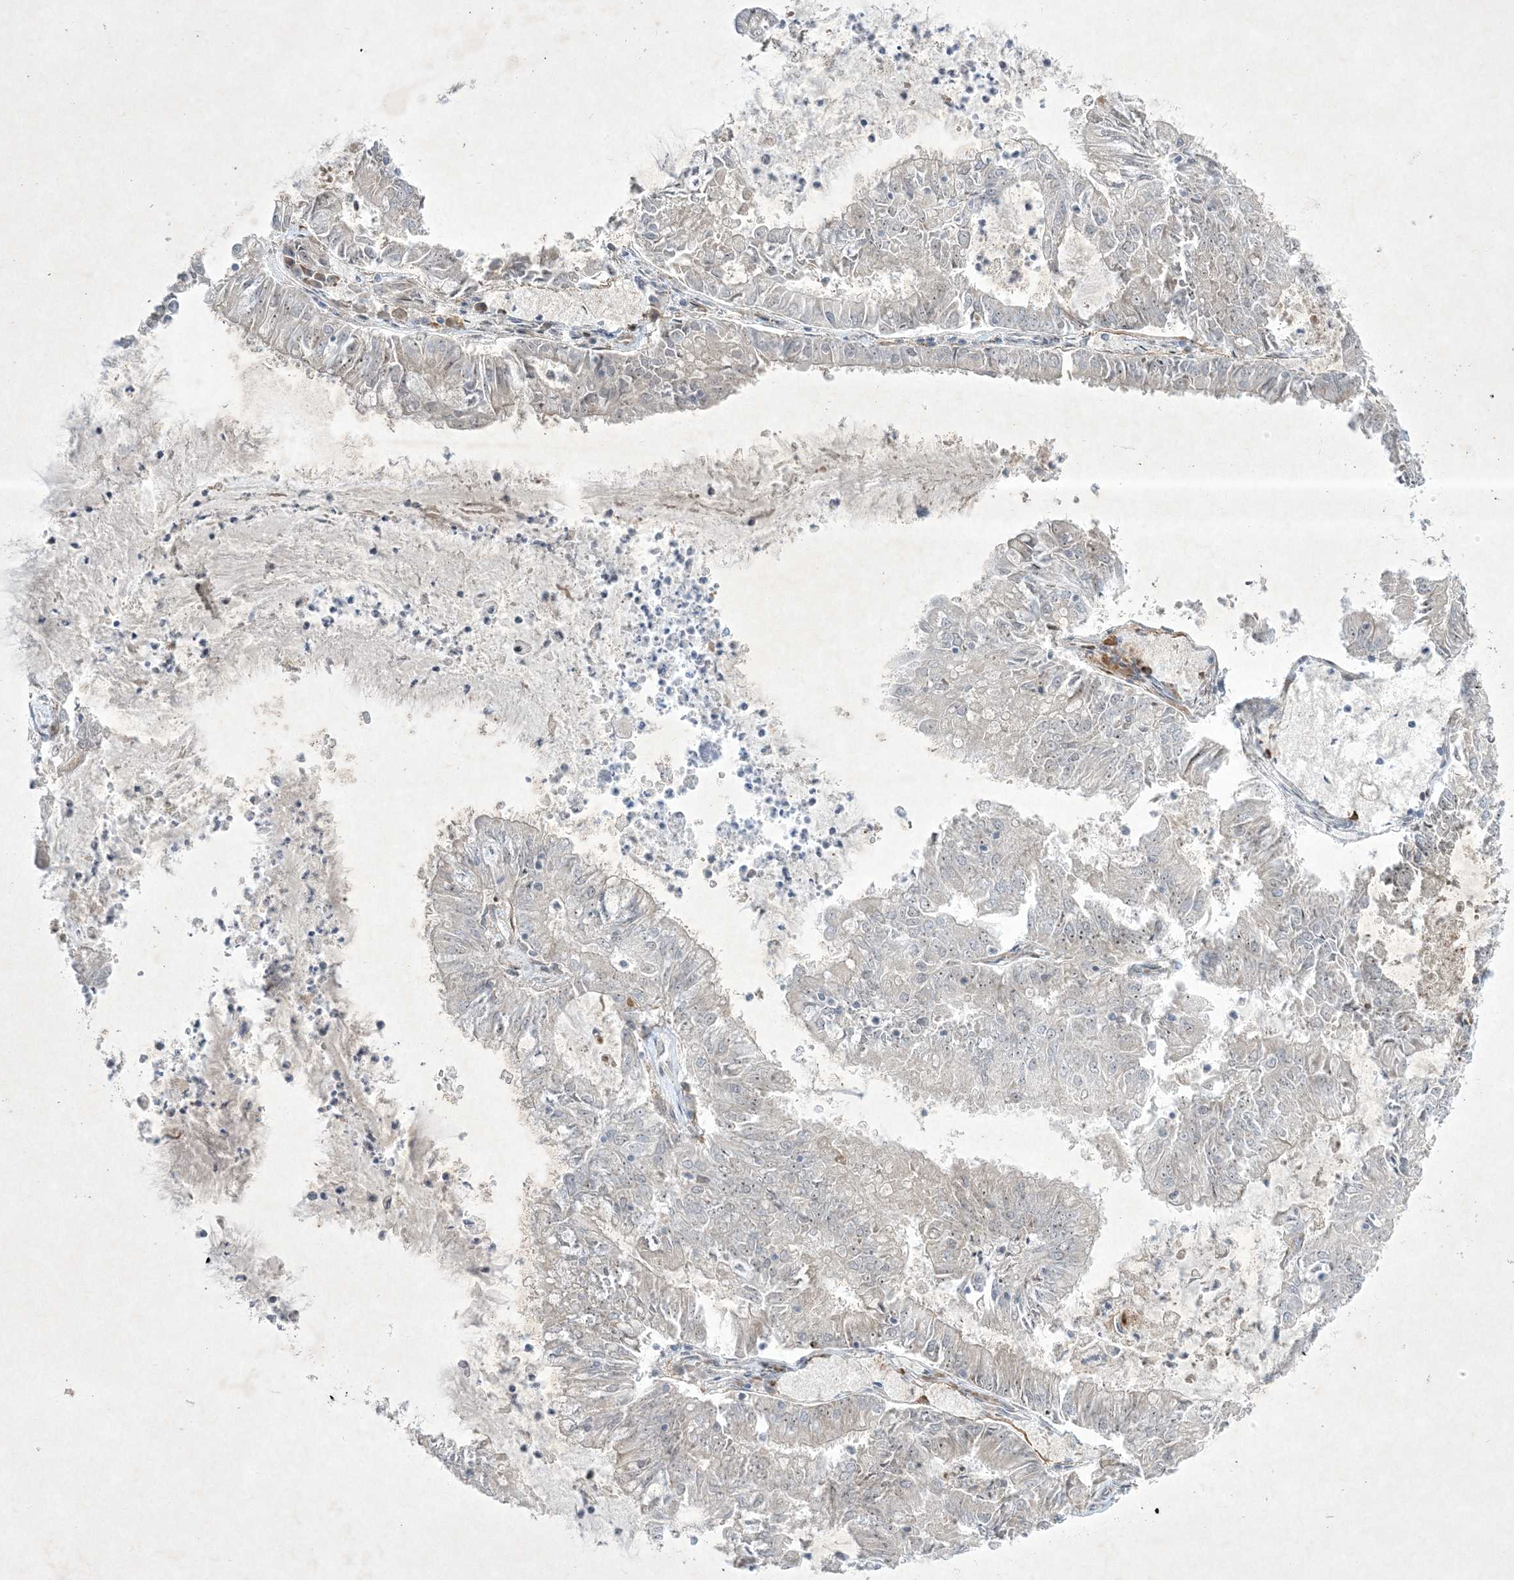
{"staining": {"intensity": "weak", "quantity": "<25%", "location": "nuclear"}, "tissue": "endometrial cancer", "cell_type": "Tumor cells", "image_type": "cancer", "snomed": [{"axis": "morphology", "description": "Adenocarcinoma, NOS"}, {"axis": "topography", "description": "Endometrium"}], "caption": "This is an IHC image of endometrial adenocarcinoma. There is no staining in tumor cells.", "gene": "SOGA3", "patient": {"sex": "female", "age": 57}}